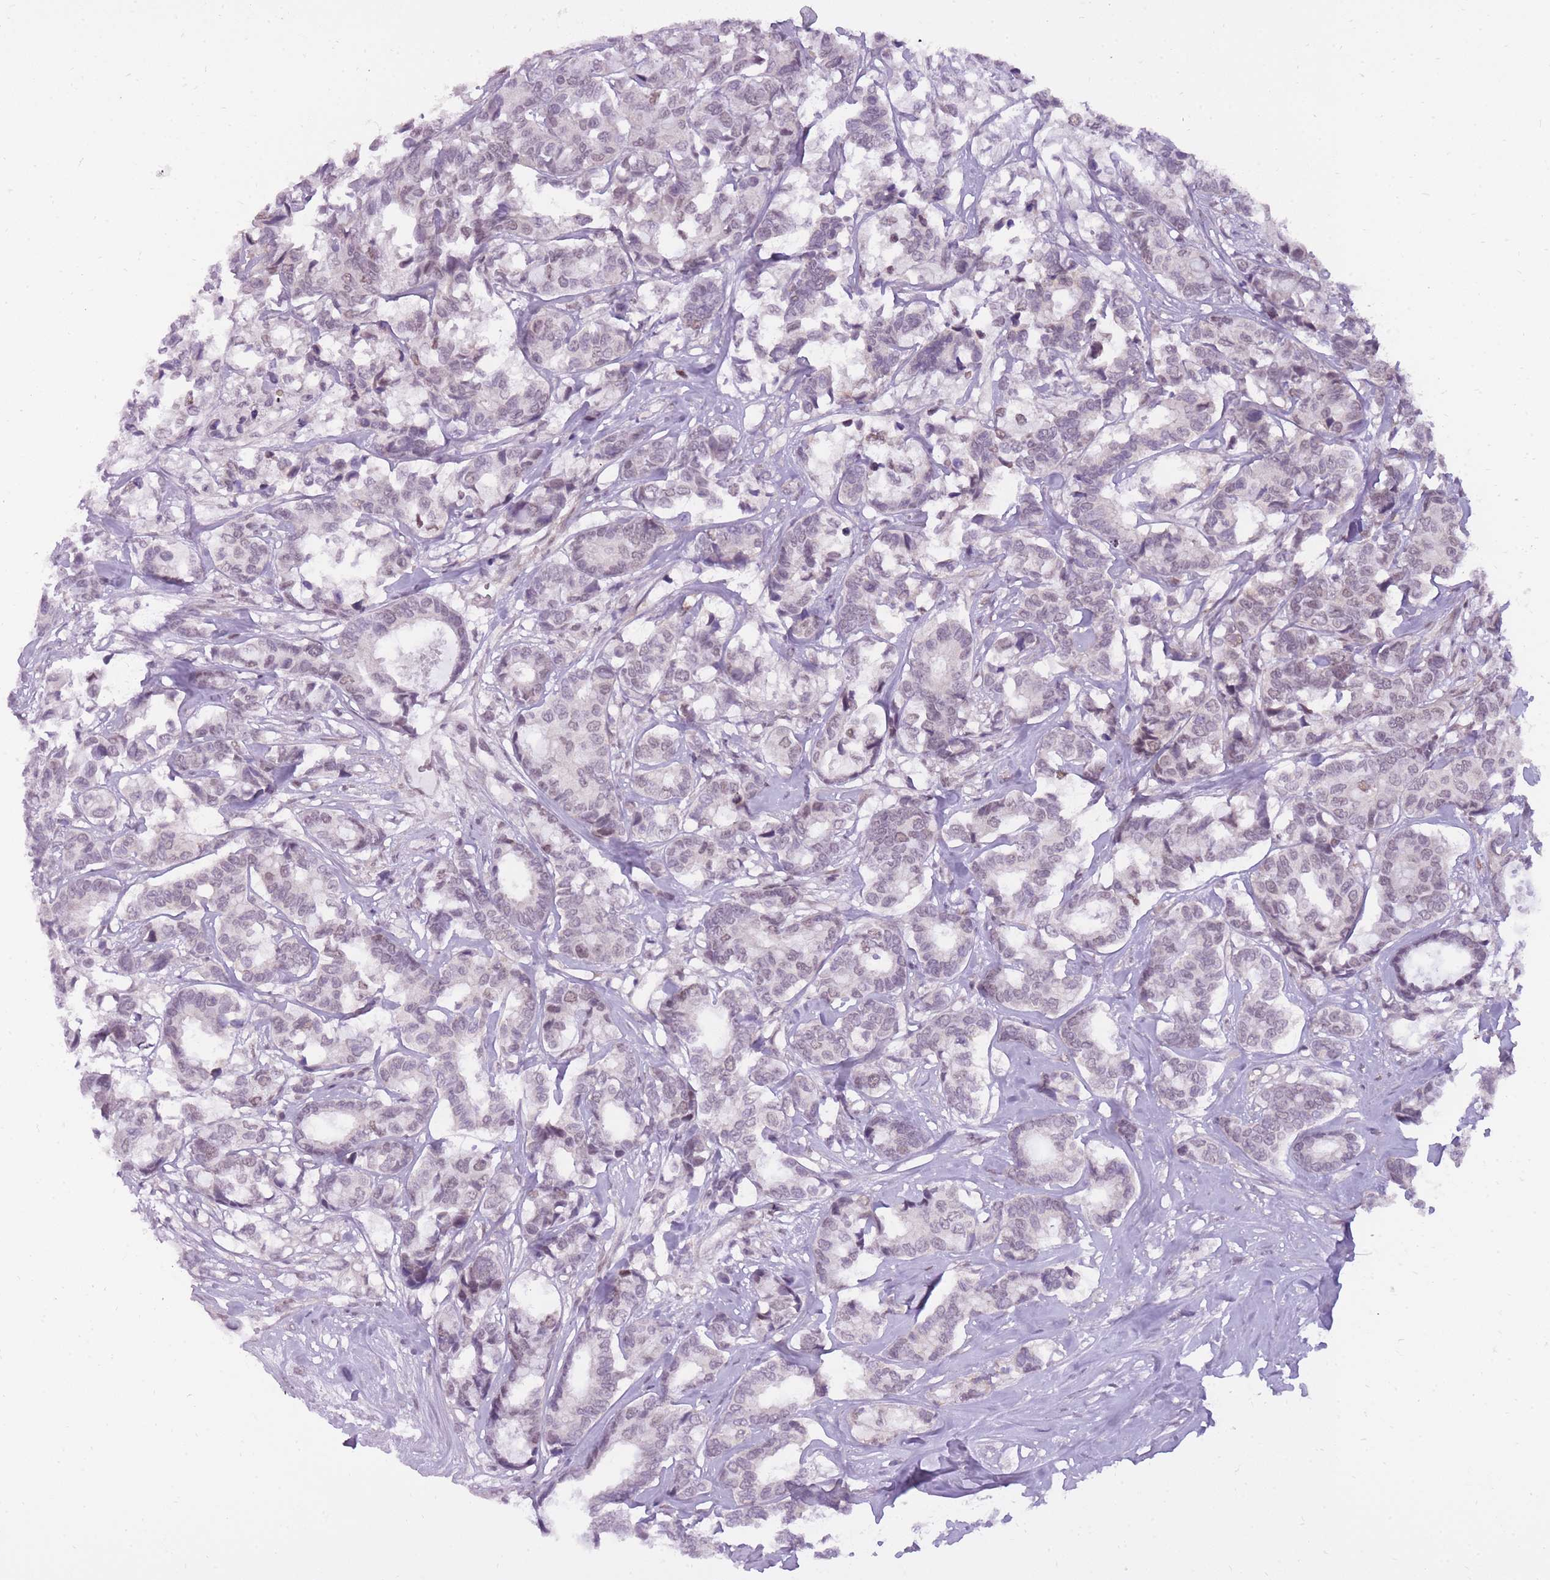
{"staining": {"intensity": "weak", "quantity": "<25%", "location": "nuclear"}, "tissue": "breast cancer", "cell_type": "Tumor cells", "image_type": "cancer", "snomed": [{"axis": "morphology", "description": "Normal tissue, NOS"}, {"axis": "morphology", "description": "Duct carcinoma"}, {"axis": "topography", "description": "Breast"}], "caption": "IHC of breast cancer displays no expression in tumor cells.", "gene": "TIGD1", "patient": {"sex": "female", "age": 87}}